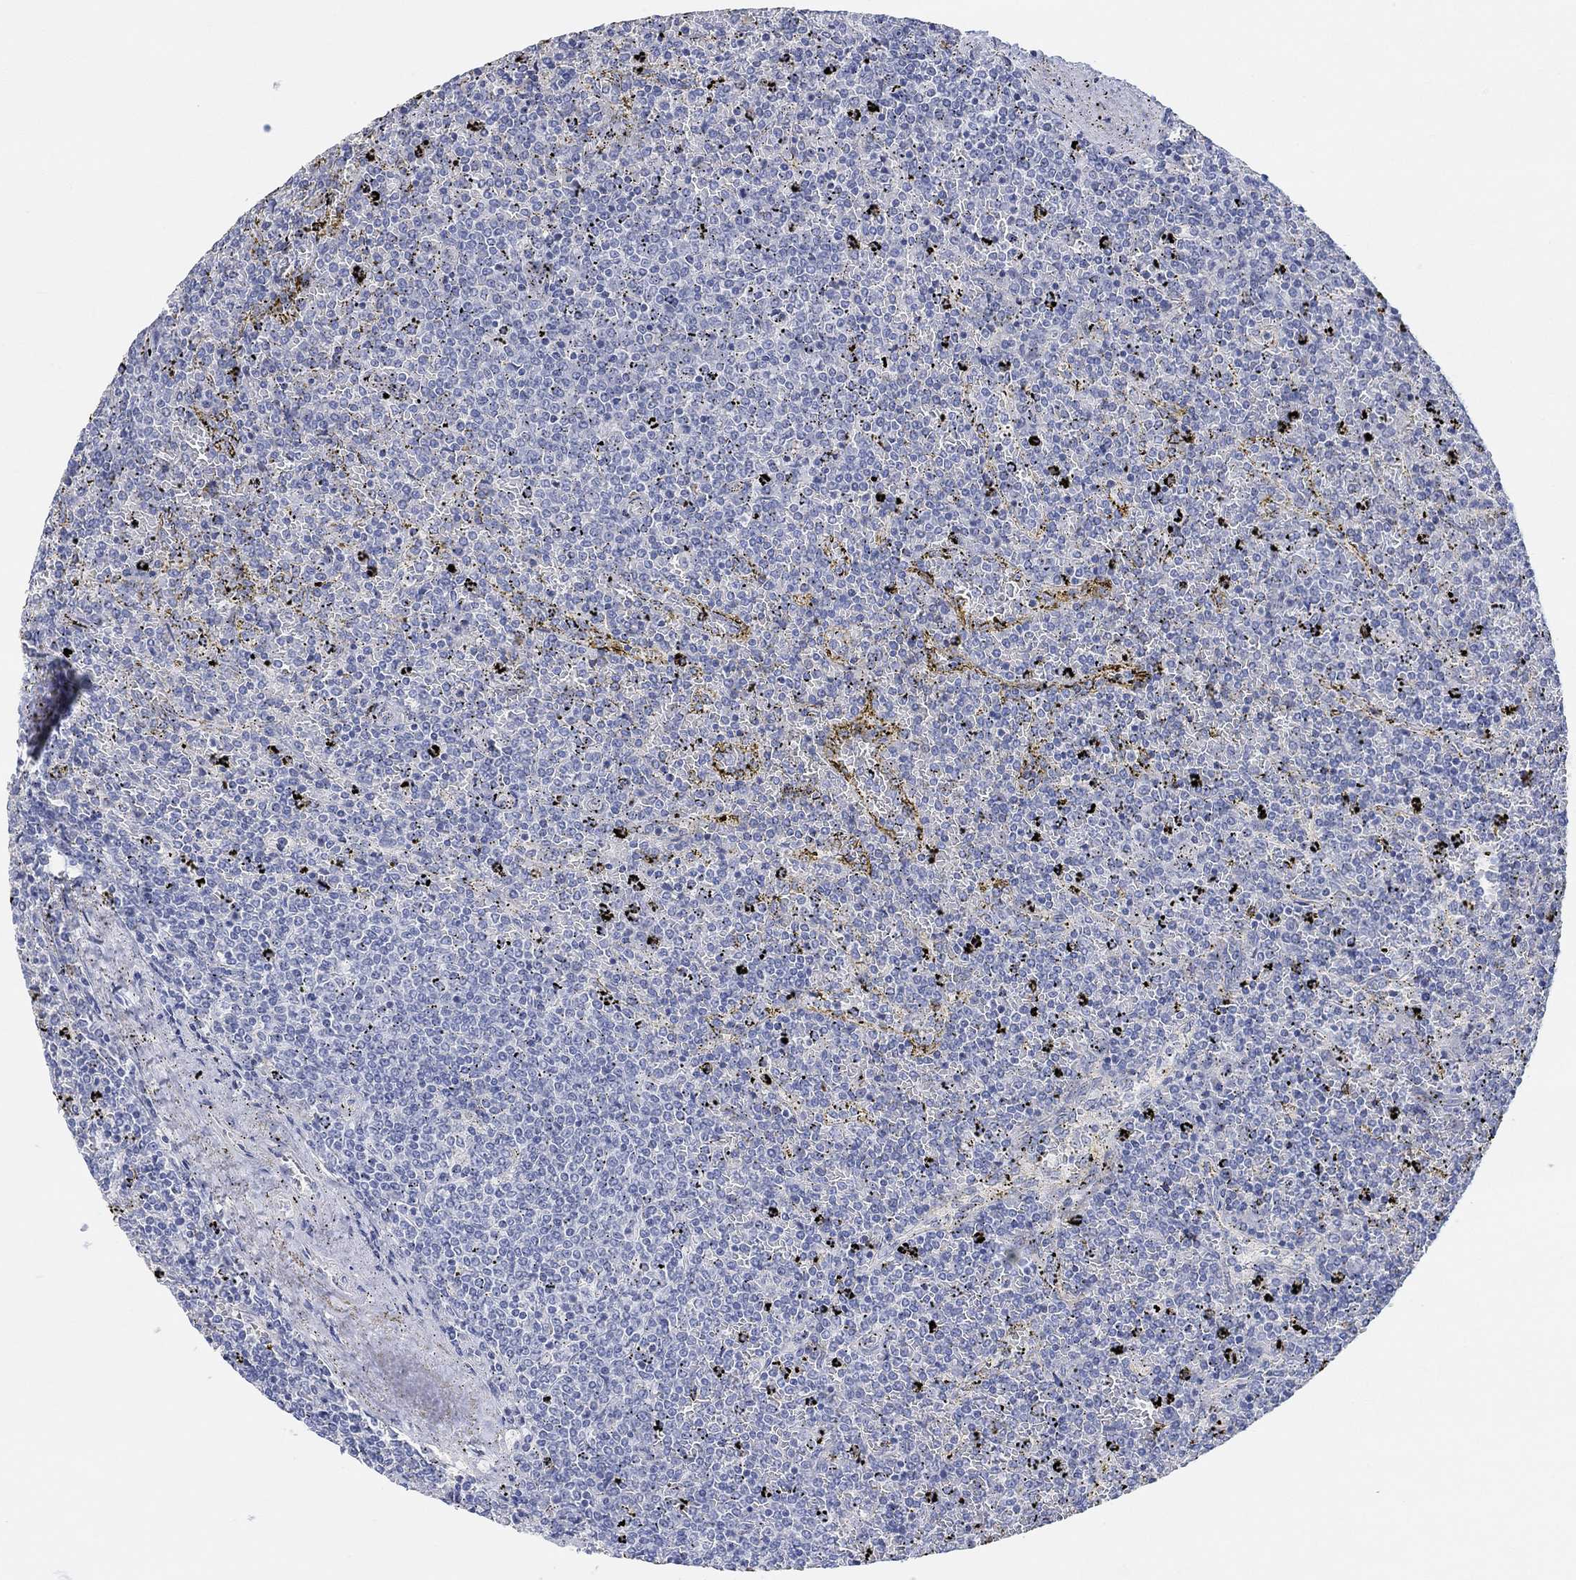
{"staining": {"intensity": "negative", "quantity": "none", "location": "none"}, "tissue": "lymphoma", "cell_type": "Tumor cells", "image_type": "cancer", "snomed": [{"axis": "morphology", "description": "Malignant lymphoma, non-Hodgkin's type, Low grade"}, {"axis": "topography", "description": "Spleen"}], "caption": "An image of human low-grade malignant lymphoma, non-Hodgkin's type is negative for staining in tumor cells. The staining is performed using DAB (3,3'-diaminobenzidine) brown chromogen with nuclei counter-stained in using hematoxylin.", "gene": "NLRP14", "patient": {"sex": "female", "age": 77}}